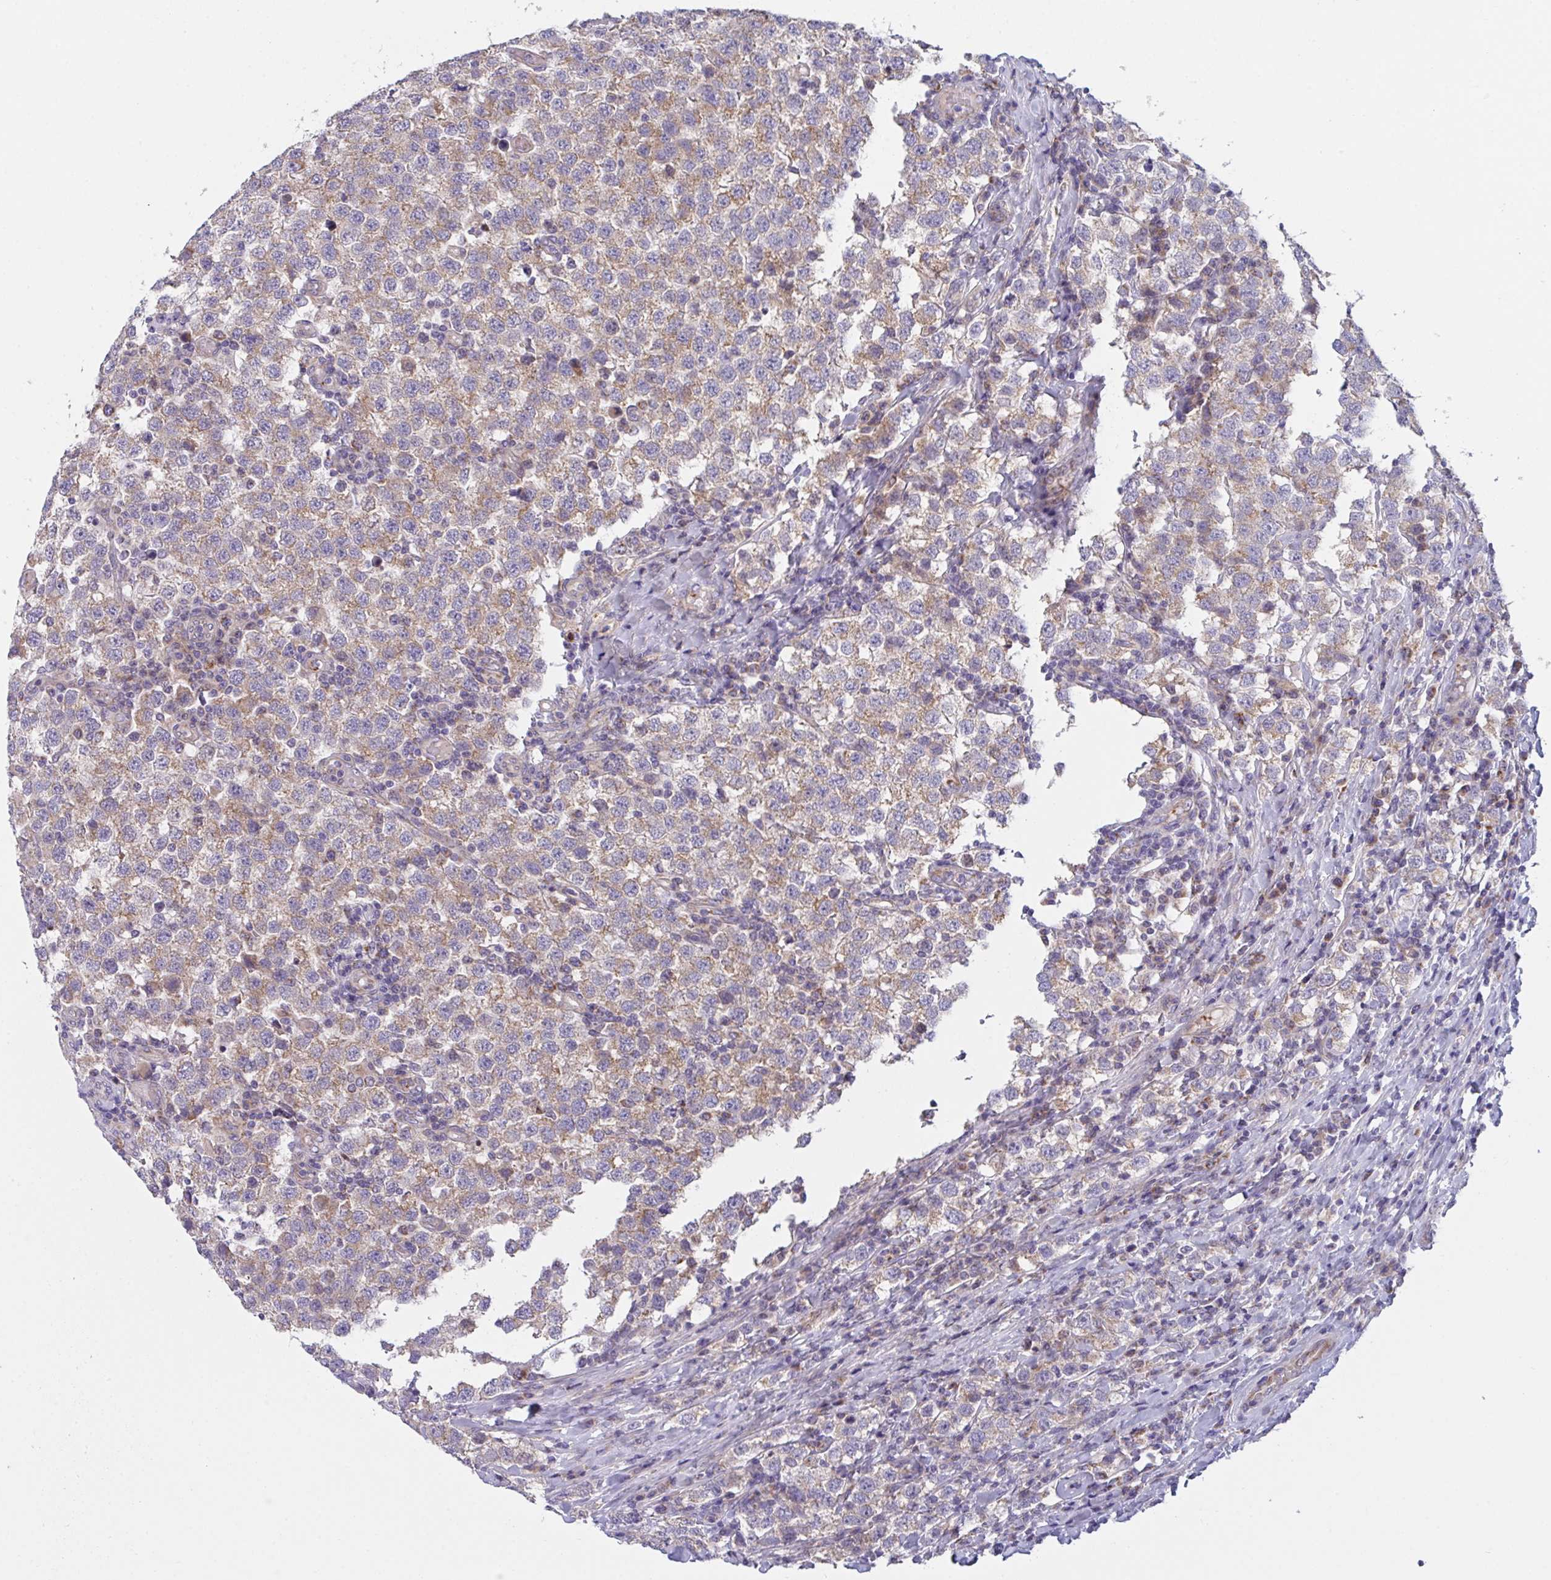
{"staining": {"intensity": "weak", "quantity": ">75%", "location": "cytoplasmic/membranous"}, "tissue": "testis cancer", "cell_type": "Tumor cells", "image_type": "cancer", "snomed": [{"axis": "morphology", "description": "Seminoma, NOS"}, {"axis": "topography", "description": "Testis"}], "caption": "Protein positivity by immunohistochemistry shows weak cytoplasmic/membranous staining in approximately >75% of tumor cells in testis cancer.", "gene": "MRPS2", "patient": {"sex": "male", "age": 34}}